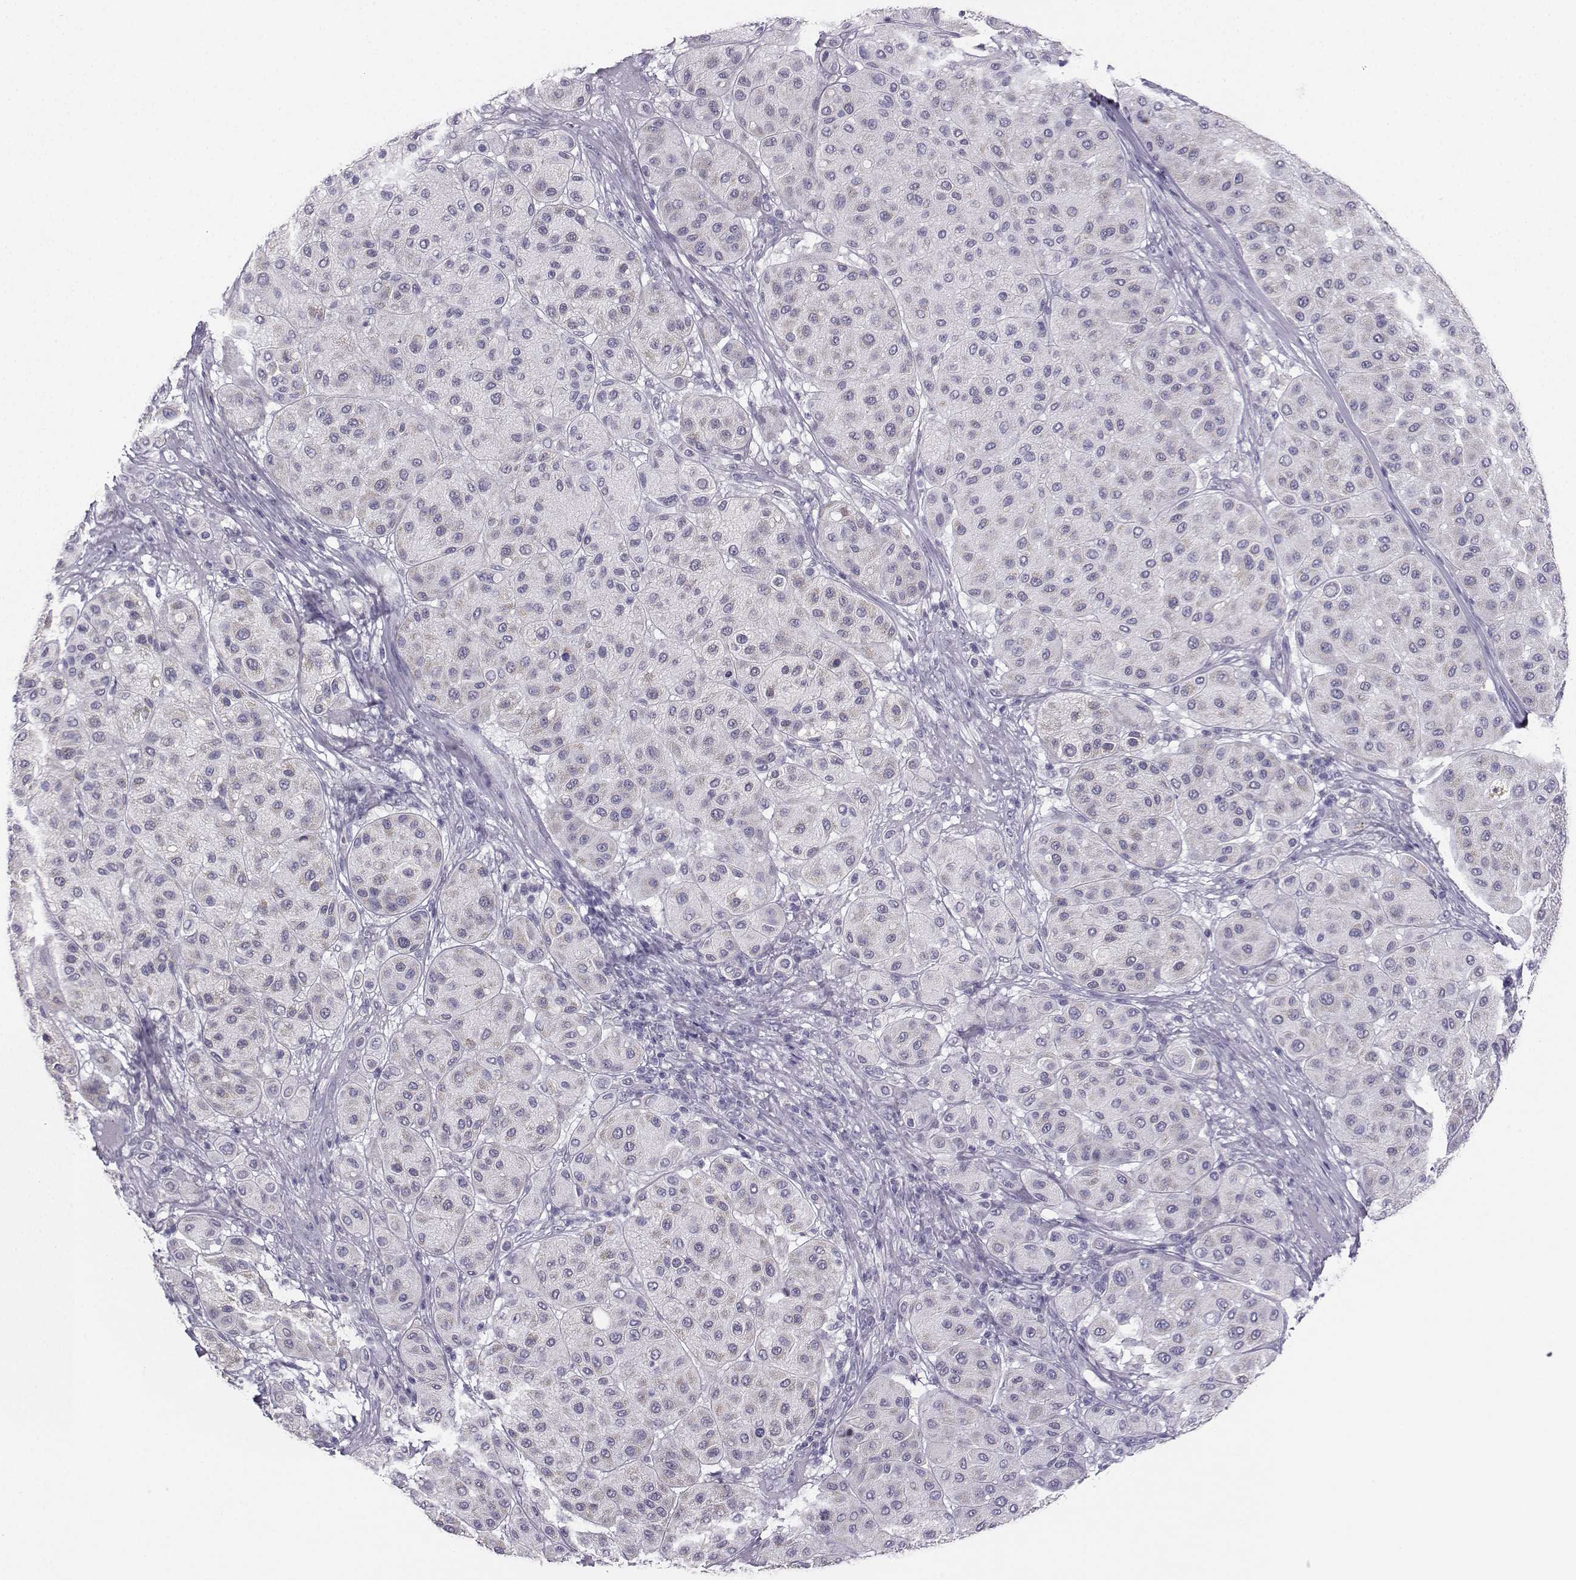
{"staining": {"intensity": "negative", "quantity": "none", "location": "none"}, "tissue": "melanoma", "cell_type": "Tumor cells", "image_type": "cancer", "snomed": [{"axis": "morphology", "description": "Malignant melanoma, Metastatic site"}, {"axis": "topography", "description": "Smooth muscle"}], "caption": "Immunohistochemistry (IHC) photomicrograph of human malignant melanoma (metastatic site) stained for a protein (brown), which demonstrates no staining in tumor cells. (Immunohistochemistry, brightfield microscopy, high magnification).", "gene": "AVP", "patient": {"sex": "male", "age": 41}}